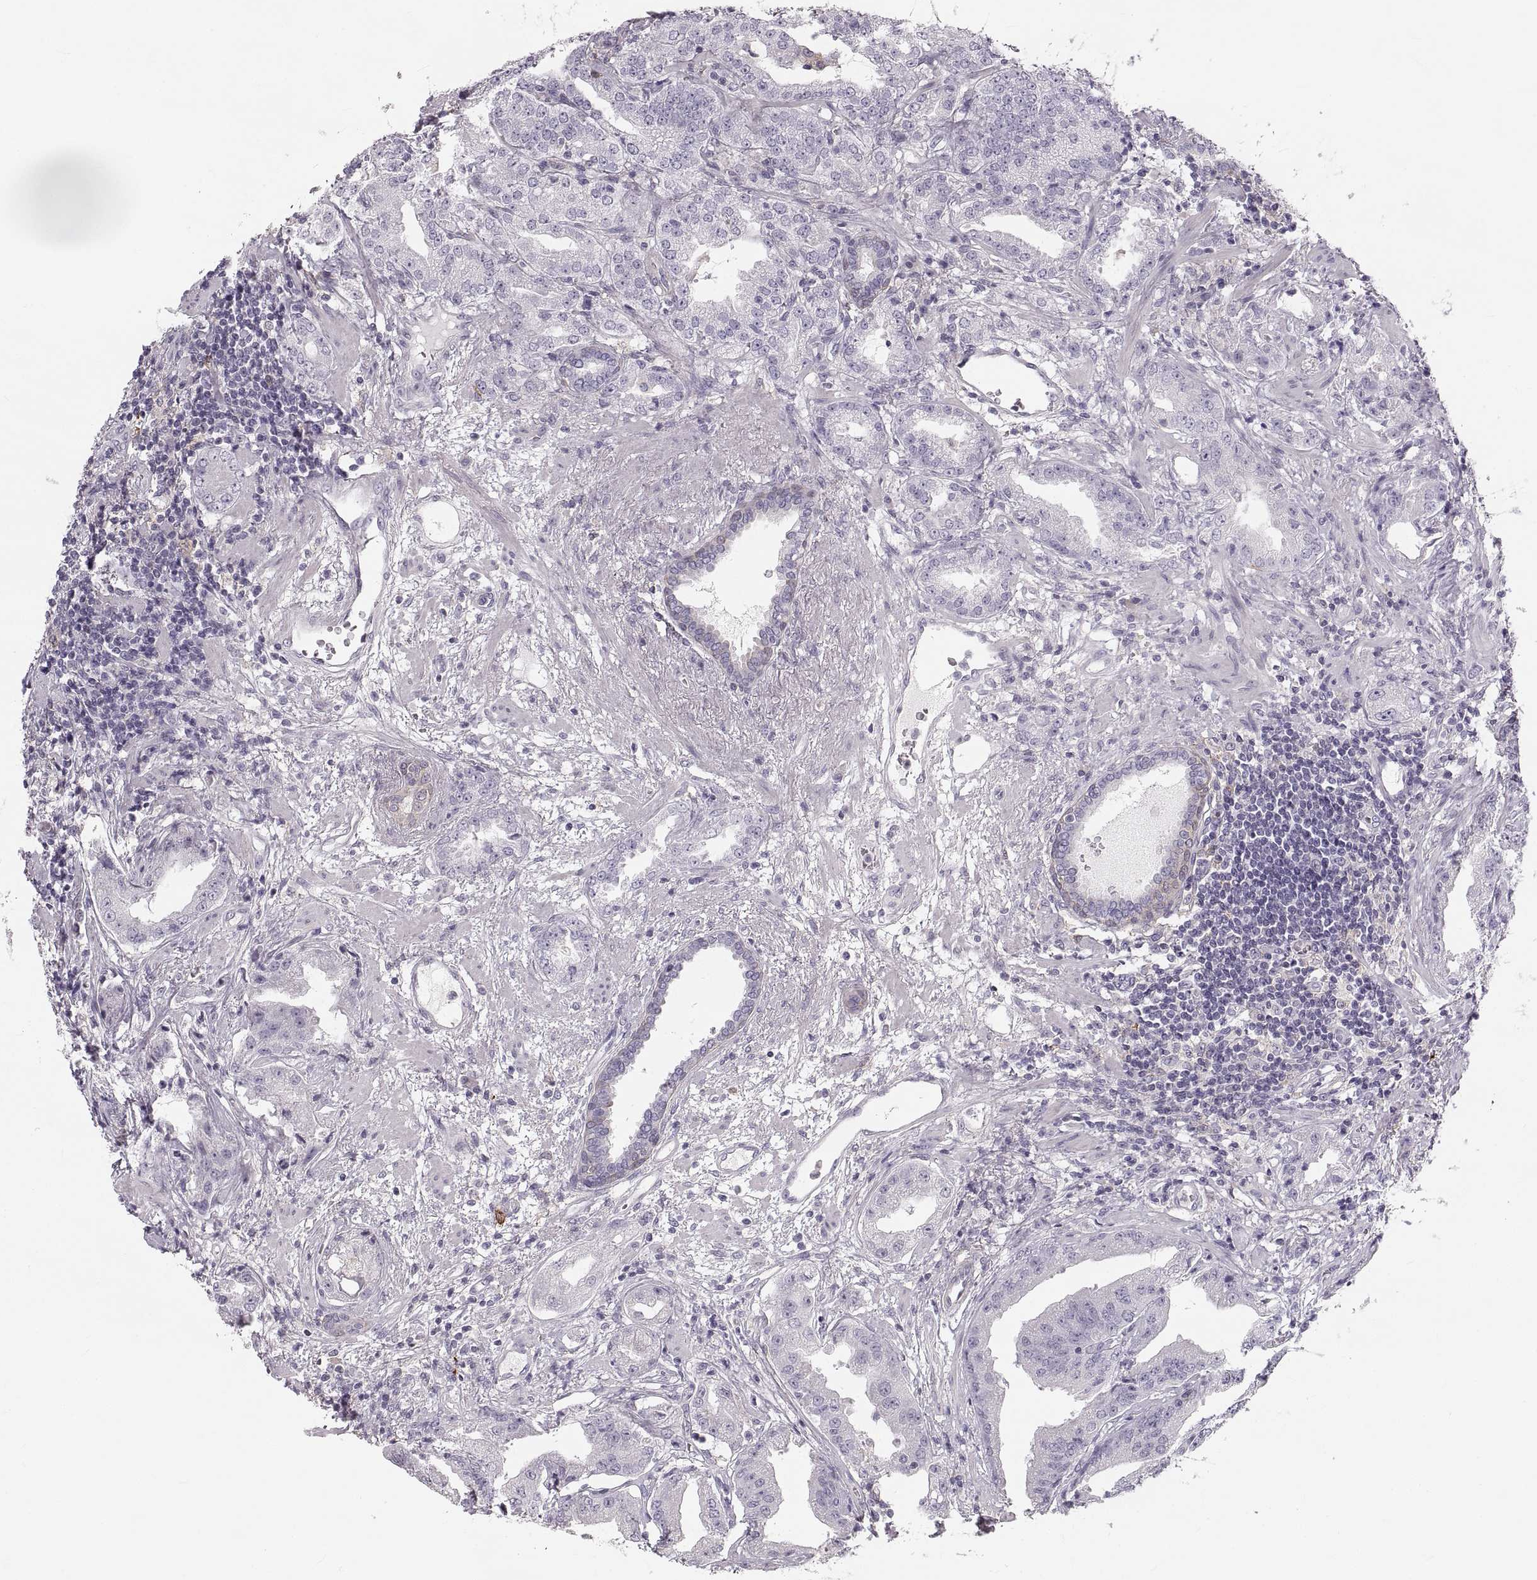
{"staining": {"intensity": "negative", "quantity": "none", "location": "none"}, "tissue": "prostate cancer", "cell_type": "Tumor cells", "image_type": "cancer", "snomed": [{"axis": "morphology", "description": "Adenocarcinoma, Low grade"}, {"axis": "topography", "description": "Prostate"}], "caption": "Tumor cells show no significant staining in prostate low-grade adenocarcinoma.", "gene": "RUNDC3A", "patient": {"sex": "male", "age": 62}}